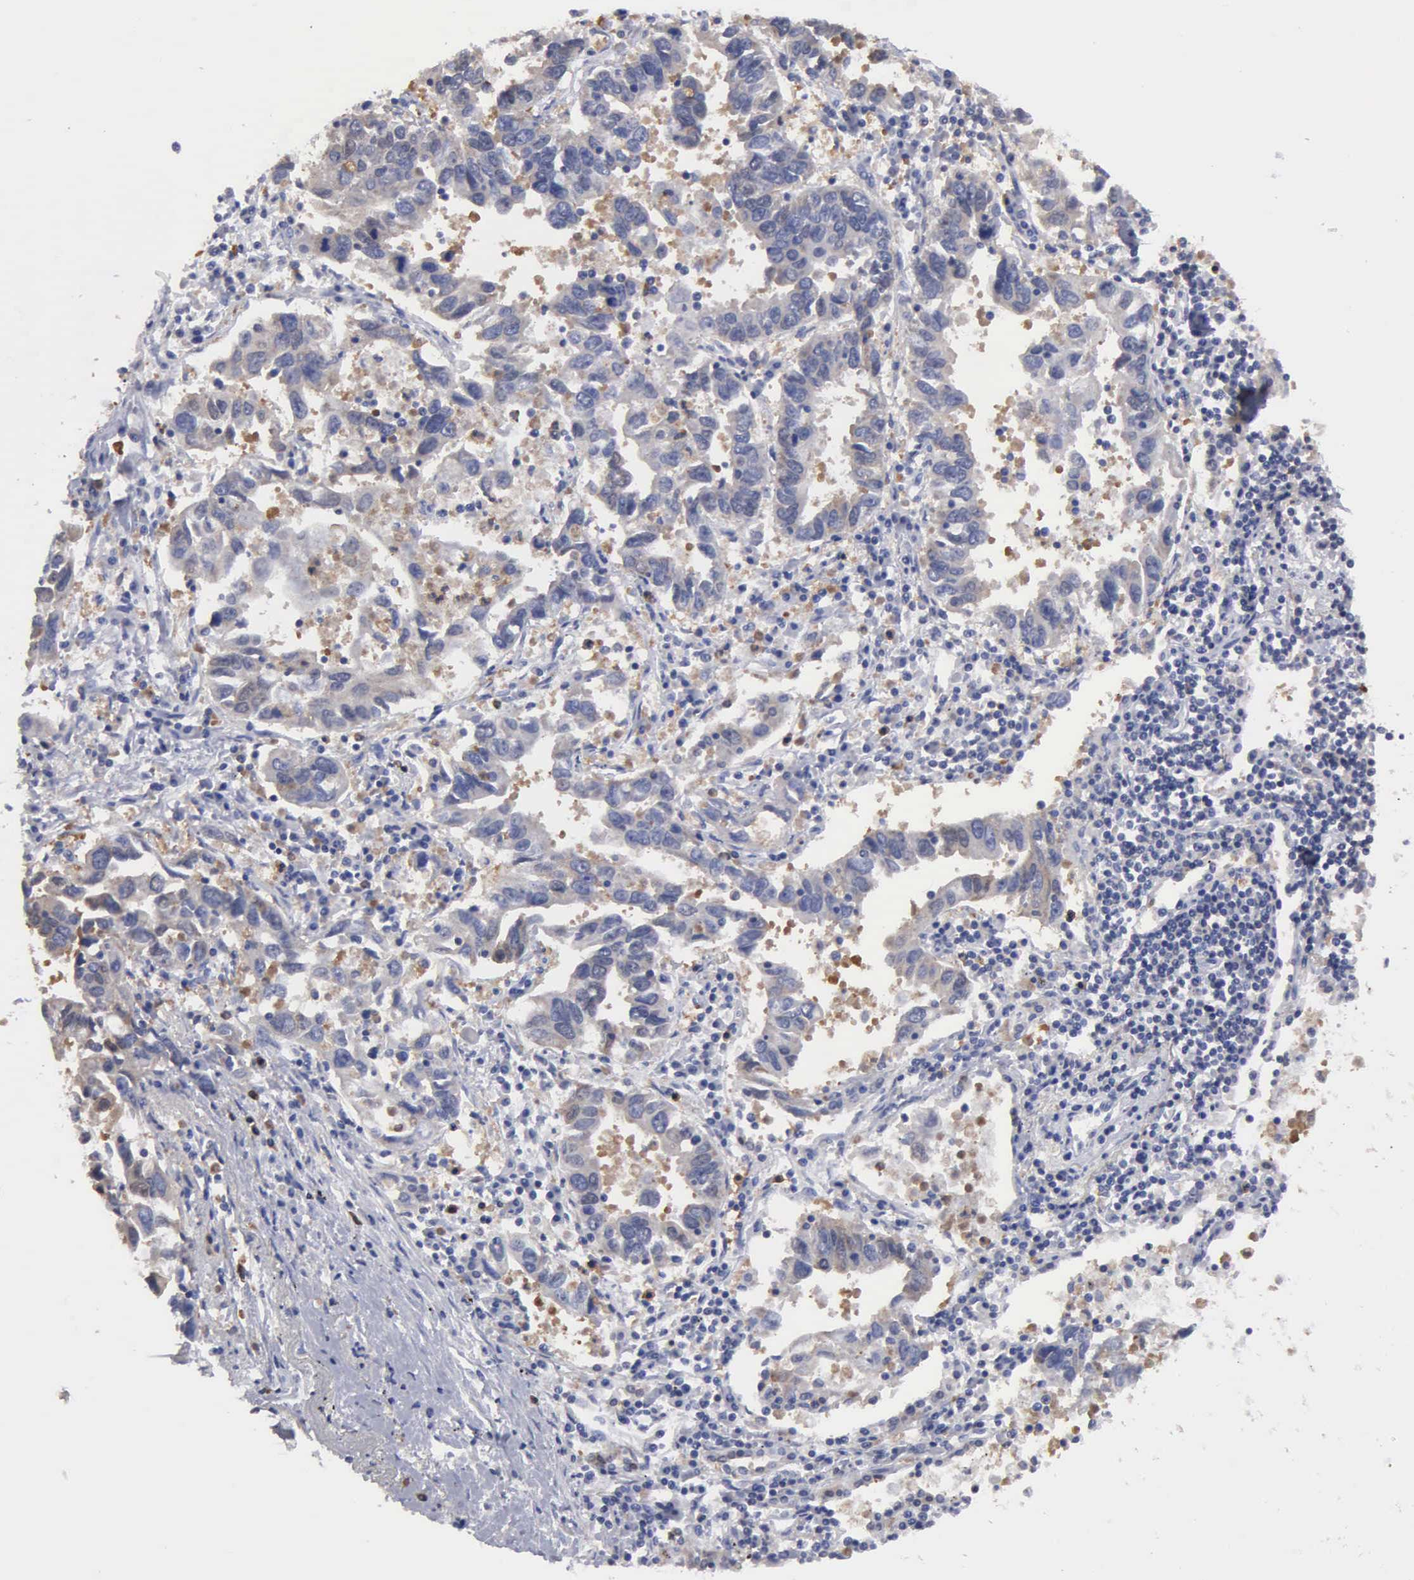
{"staining": {"intensity": "weak", "quantity": "25%-75%", "location": "cytoplasmic/membranous"}, "tissue": "lung cancer", "cell_type": "Tumor cells", "image_type": "cancer", "snomed": [{"axis": "morphology", "description": "Adenocarcinoma, NOS"}, {"axis": "topography", "description": "Lung"}], "caption": "IHC (DAB) staining of lung cancer shows weak cytoplasmic/membranous protein positivity in approximately 25%-75% of tumor cells. The staining was performed using DAB (3,3'-diaminobenzidine), with brown indicating positive protein expression. Nuclei are stained blue with hematoxylin.", "gene": "G6PD", "patient": {"sex": "male", "age": 48}}